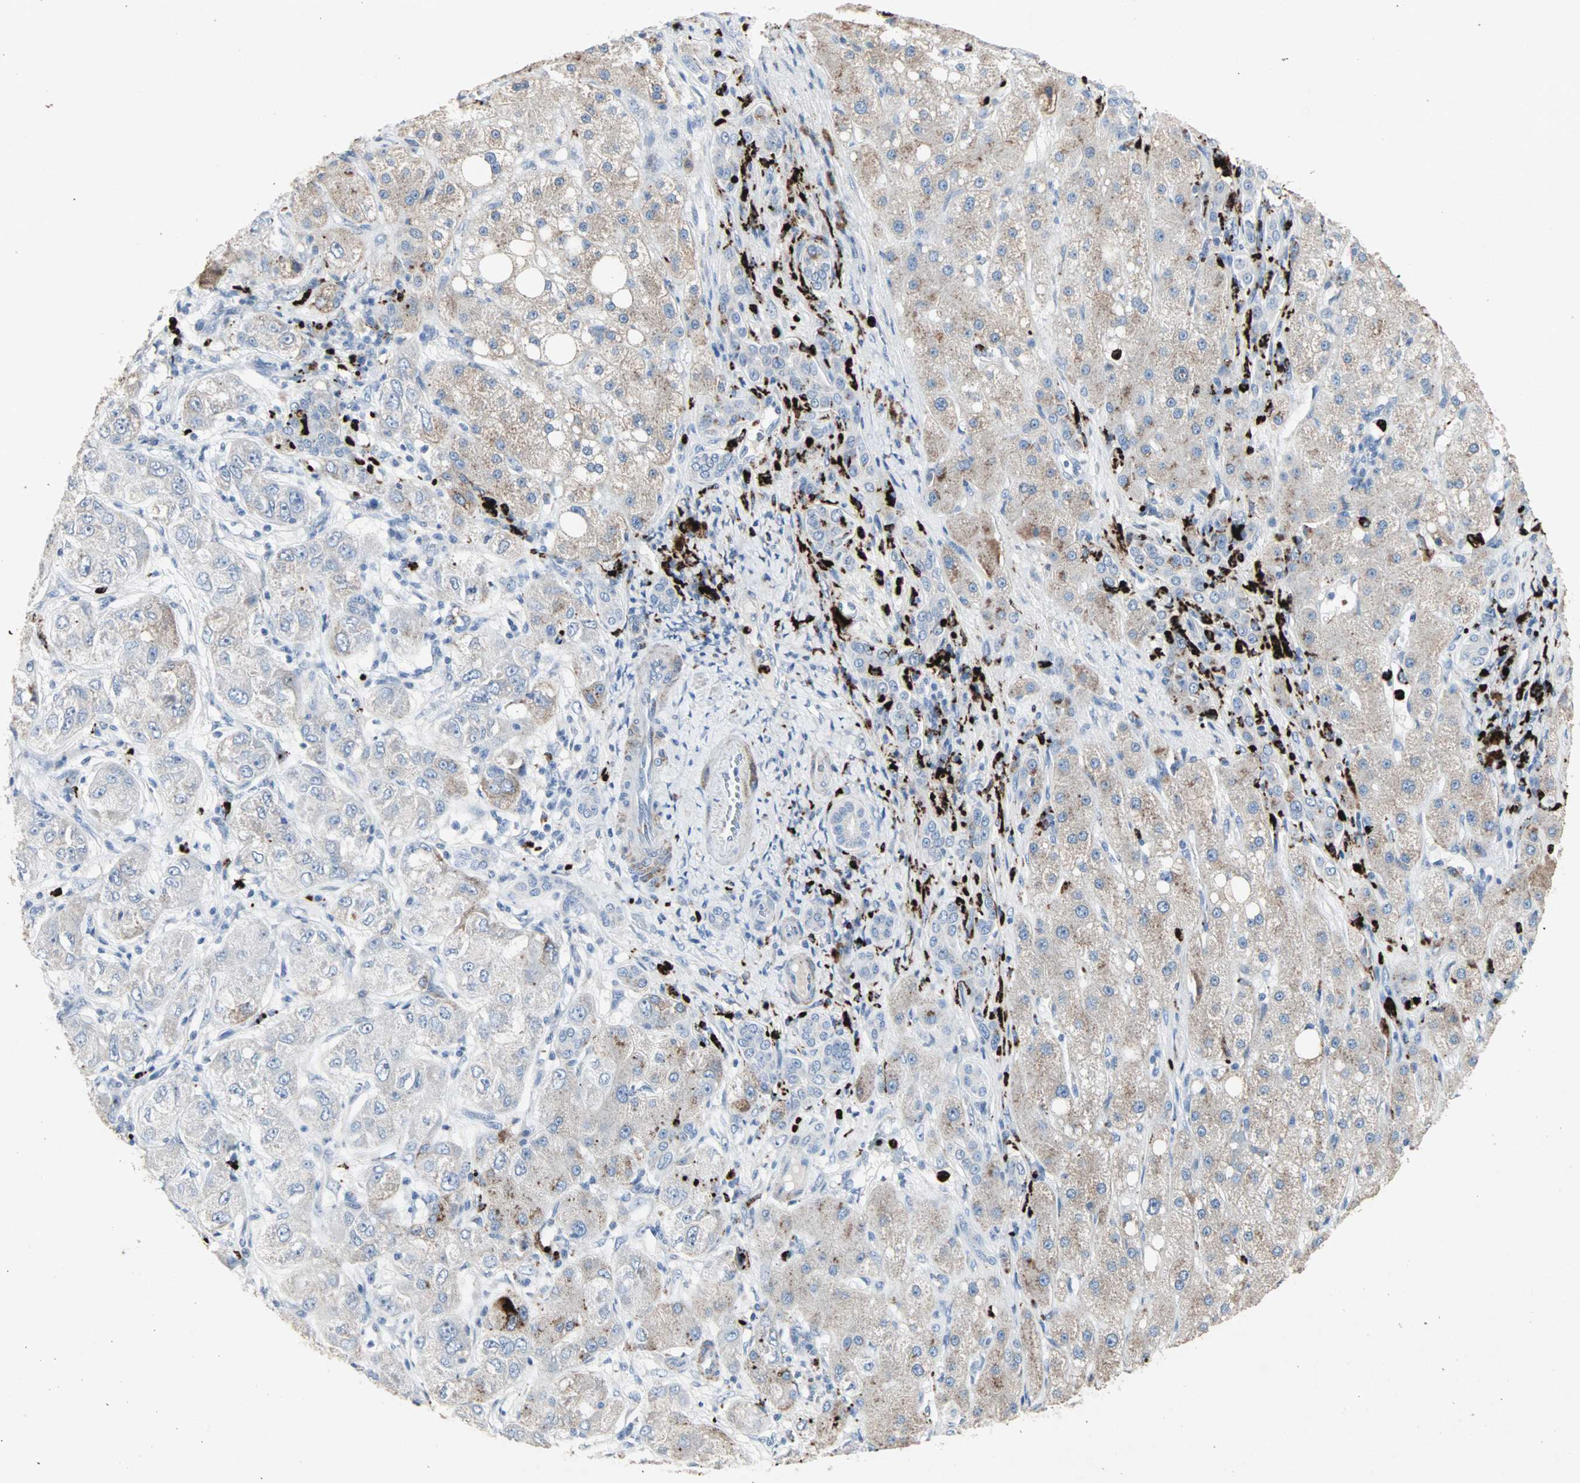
{"staining": {"intensity": "weak", "quantity": "25%-75%", "location": "cytoplasmic/membranous"}, "tissue": "liver cancer", "cell_type": "Tumor cells", "image_type": "cancer", "snomed": [{"axis": "morphology", "description": "Carcinoma, Hepatocellular, NOS"}, {"axis": "topography", "description": "Liver"}], "caption": "Immunohistochemistry (IHC) (DAB (3,3'-diaminobenzidine)) staining of human hepatocellular carcinoma (liver) demonstrates weak cytoplasmic/membranous protein positivity in approximately 25%-75% of tumor cells. Immunohistochemistry (IHC) stains the protein of interest in brown and the nuclei are stained blue.", "gene": "CEACAM6", "patient": {"sex": "male", "age": 80}}